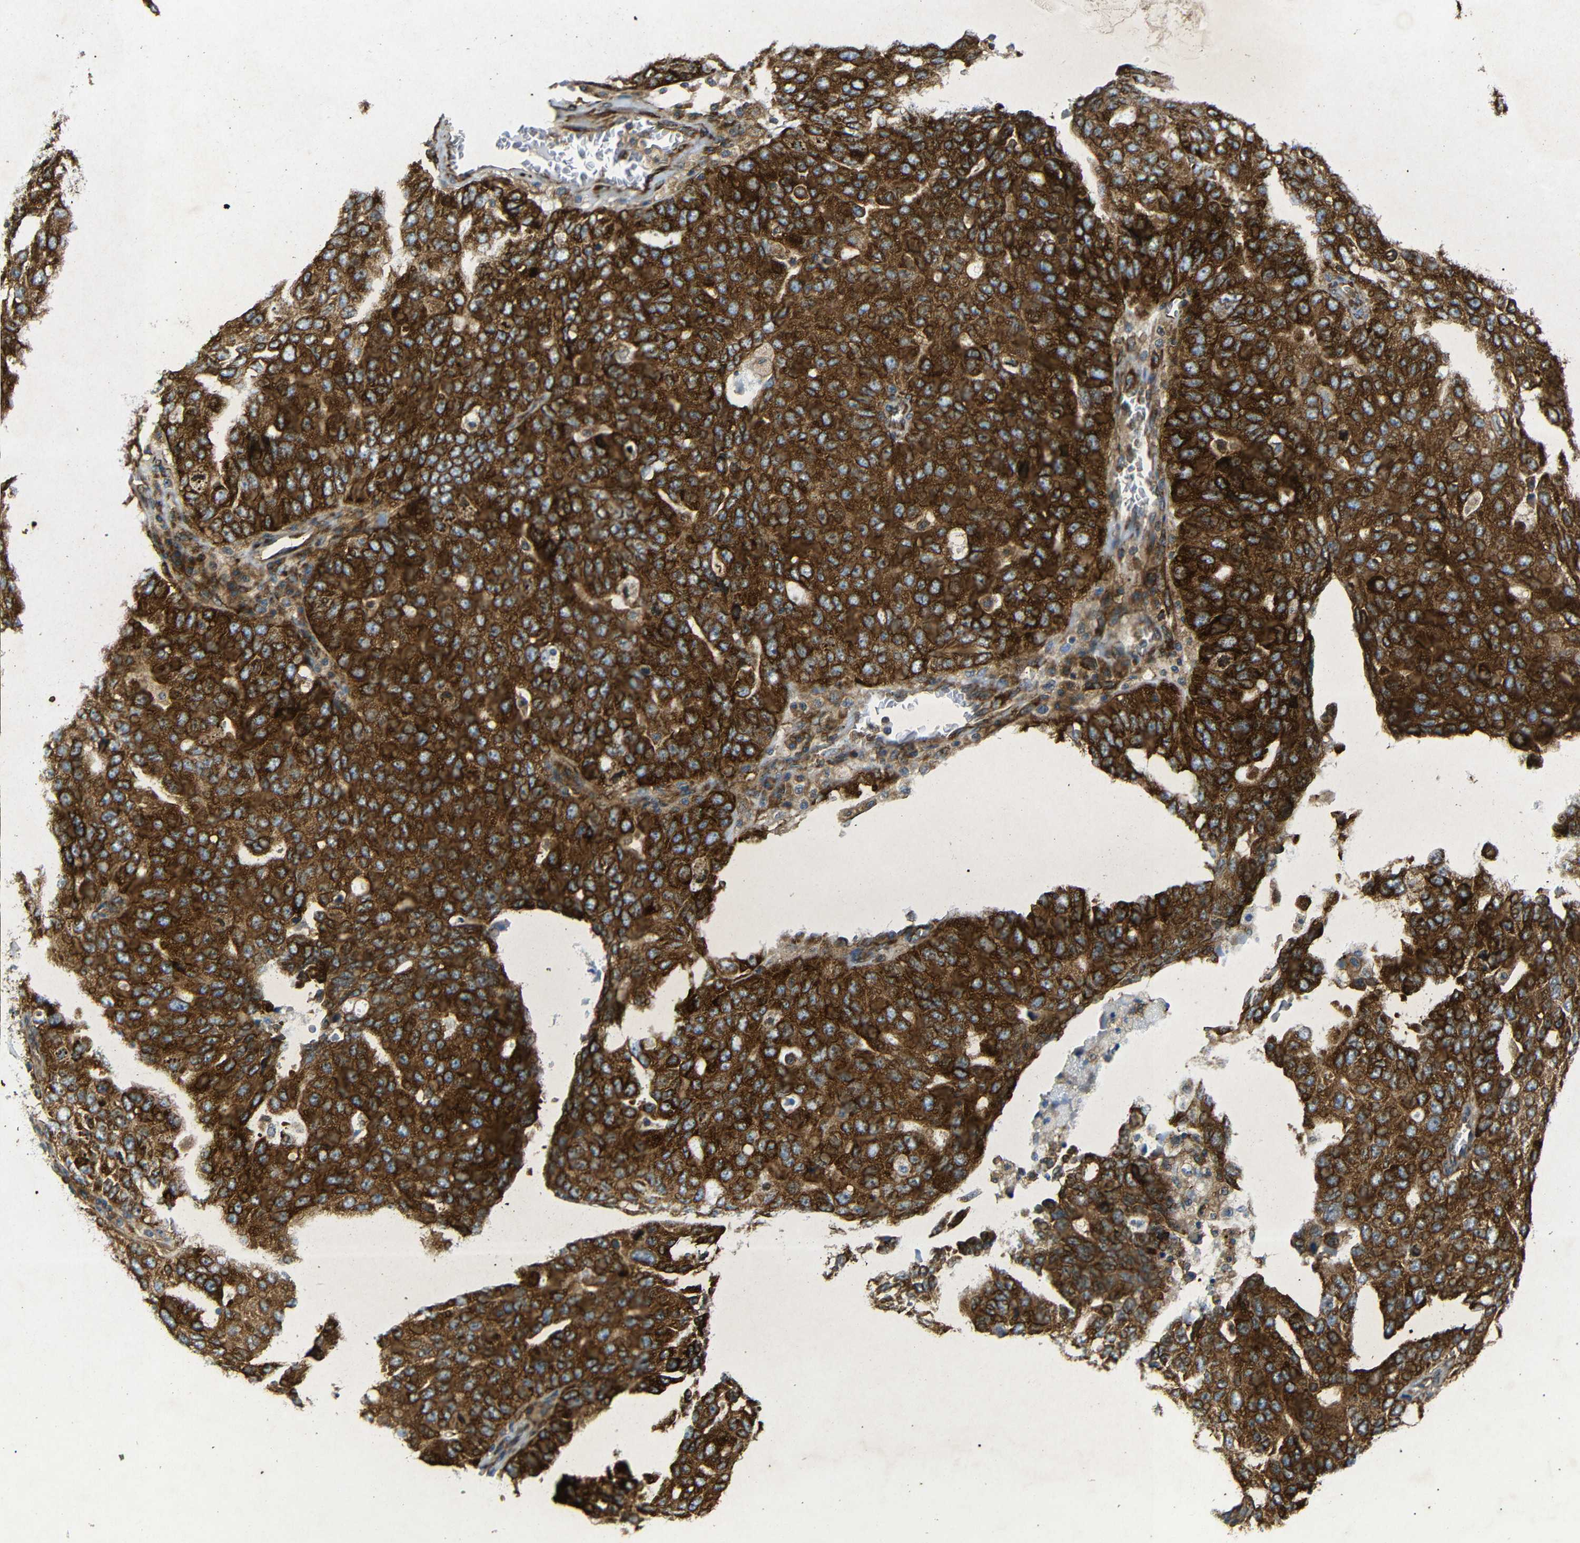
{"staining": {"intensity": "strong", "quantity": ">75%", "location": "cytoplasmic/membranous"}, "tissue": "ovarian cancer", "cell_type": "Tumor cells", "image_type": "cancer", "snomed": [{"axis": "morphology", "description": "Carcinoma, endometroid"}, {"axis": "topography", "description": "Ovary"}], "caption": "High-magnification brightfield microscopy of ovarian cancer (endometroid carcinoma) stained with DAB (brown) and counterstained with hematoxylin (blue). tumor cells exhibit strong cytoplasmic/membranous positivity is identified in about>75% of cells.", "gene": "BTF3", "patient": {"sex": "female", "age": 62}}